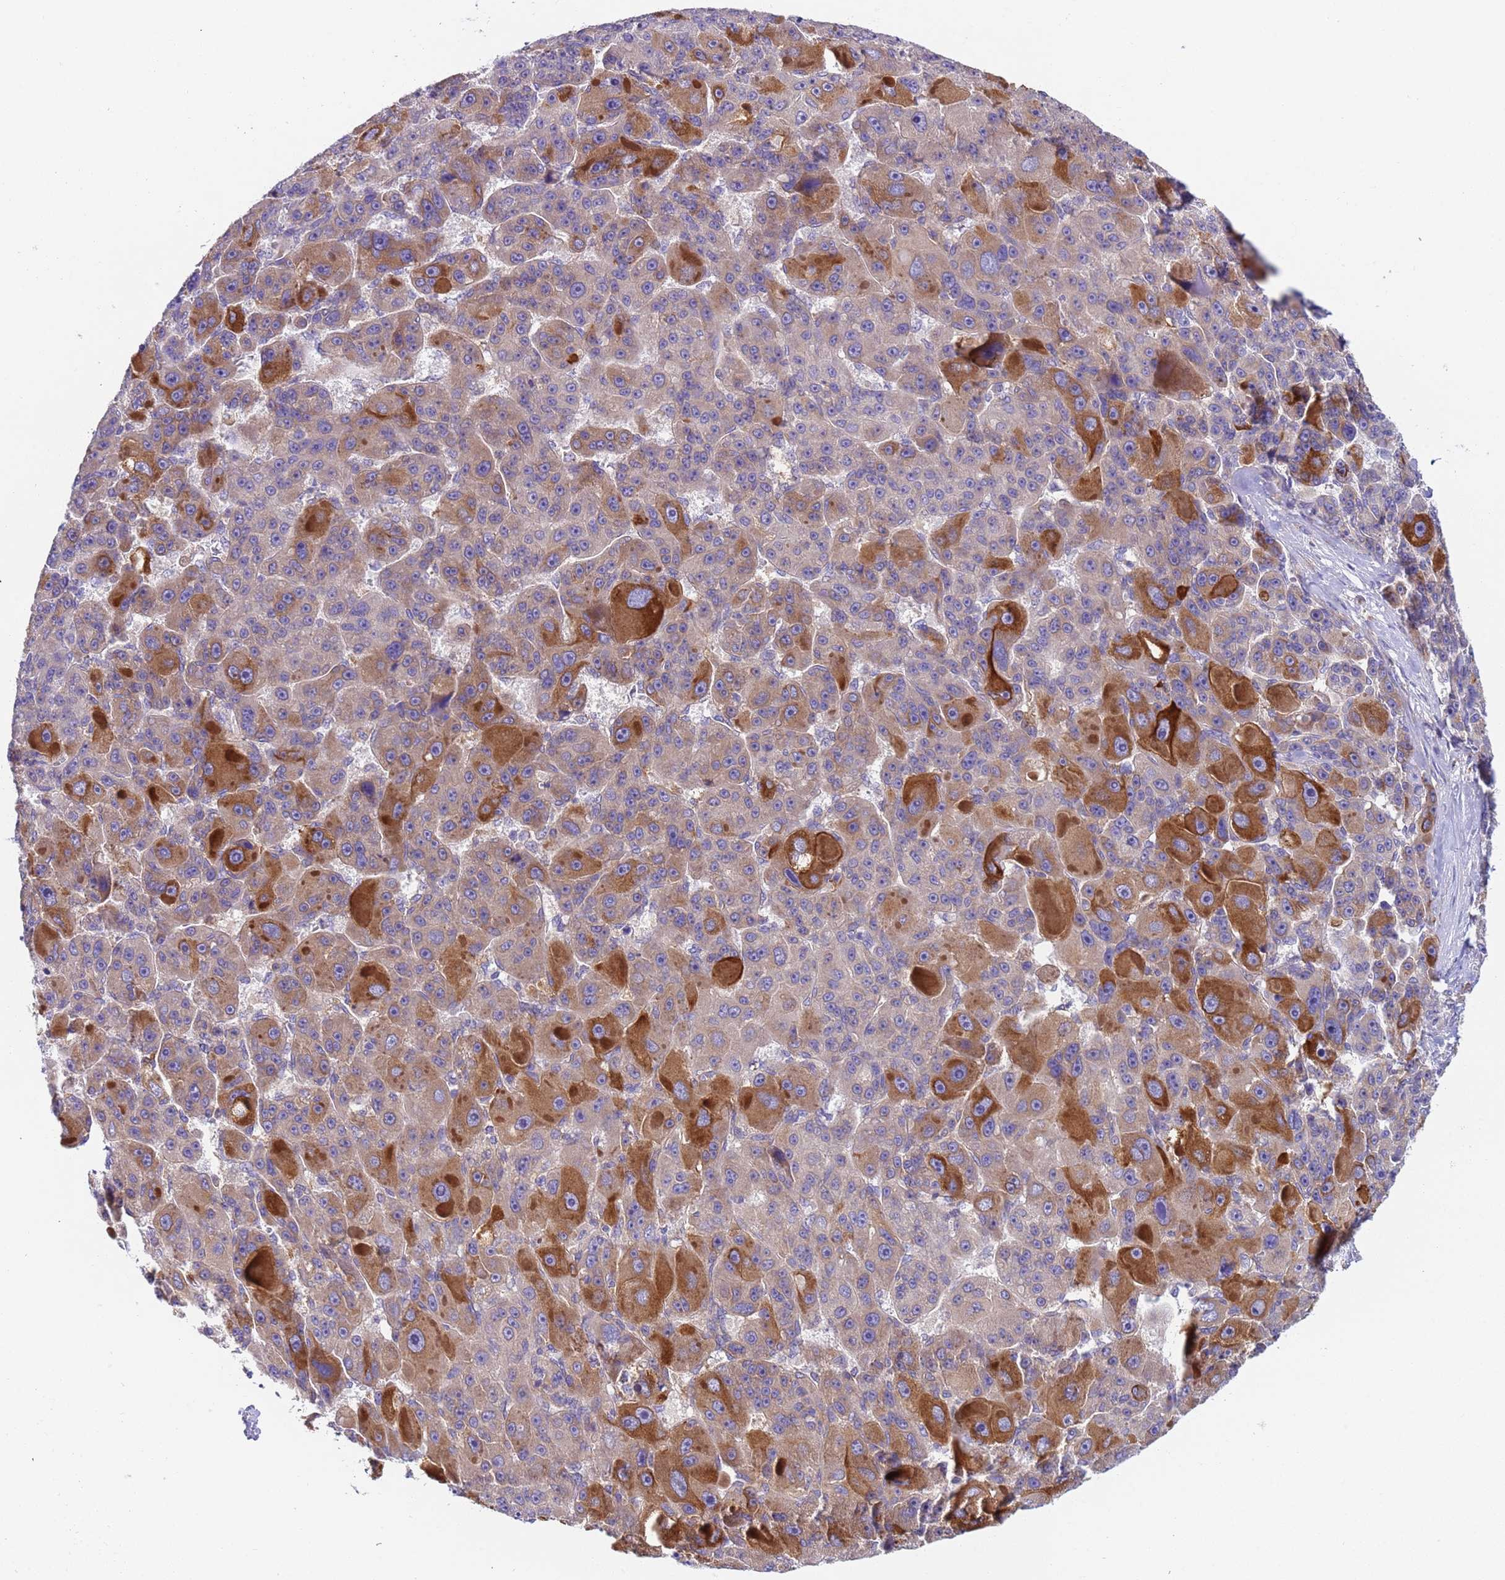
{"staining": {"intensity": "strong", "quantity": "25%-75%", "location": "cytoplasmic/membranous"}, "tissue": "liver cancer", "cell_type": "Tumor cells", "image_type": "cancer", "snomed": [{"axis": "morphology", "description": "Carcinoma, Hepatocellular, NOS"}, {"axis": "topography", "description": "Liver"}], "caption": "Liver cancer (hepatocellular carcinoma) was stained to show a protein in brown. There is high levels of strong cytoplasmic/membranous staining in approximately 25%-75% of tumor cells. The staining is performed using DAB brown chromogen to label protein expression. The nuclei are counter-stained blue using hematoxylin.", "gene": "PAQR7", "patient": {"sex": "male", "age": 76}}